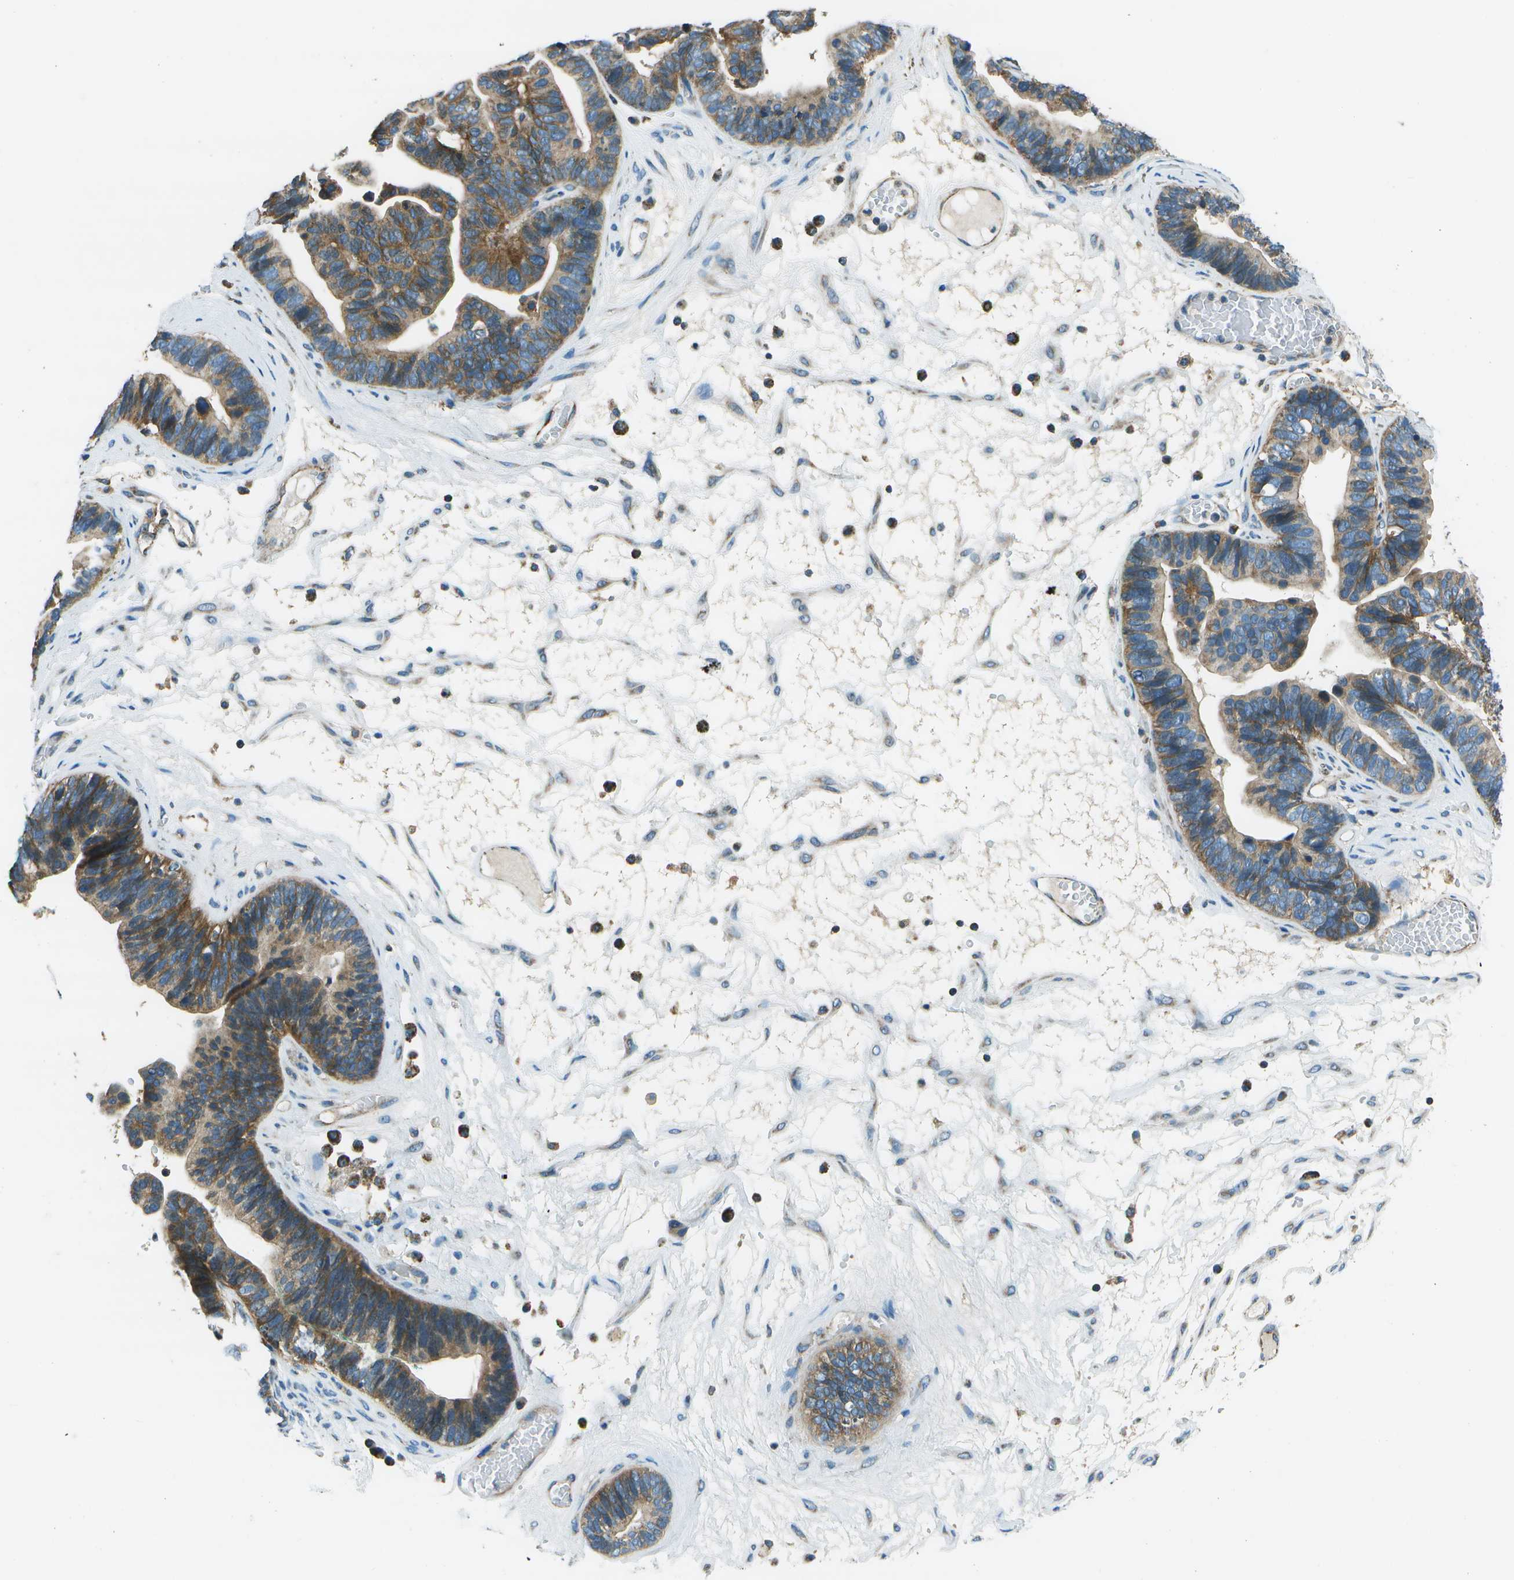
{"staining": {"intensity": "moderate", "quantity": ">75%", "location": "cytoplasmic/membranous"}, "tissue": "ovarian cancer", "cell_type": "Tumor cells", "image_type": "cancer", "snomed": [{"axis": "morphology", "description": "Cystadenocarcinoma, serous, NOS"}, {"axis": "topography", "description": "Ovary"}], "caption": "An image of human serous cystadenocarcinoma (ovarian) stained for a protein demonstrates moderate cytoplasmic/membranous brown staining in tumor cells.", "gene": "TMEM51", "patient": {"sex": "female", "age": 56}}